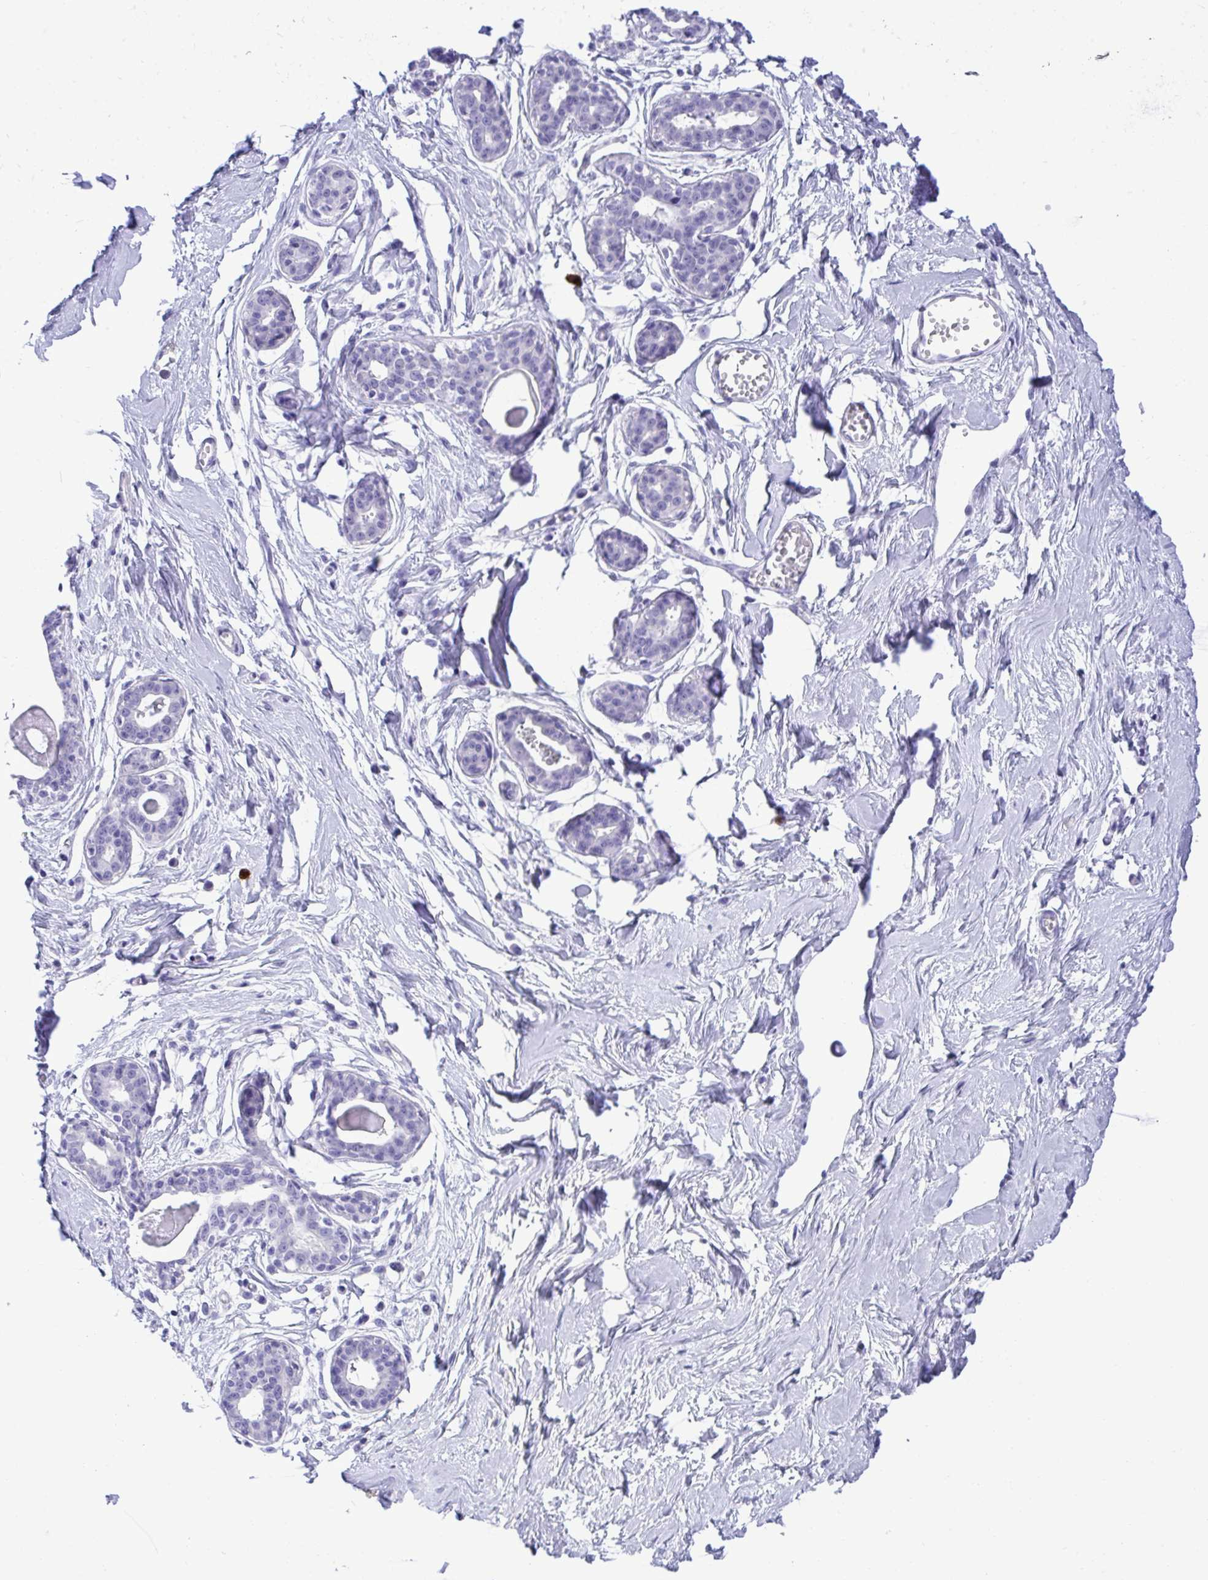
{"staining": {"intensity": "negative", "quantity": "none", "location": "none"}, "tissue": "breast", "cell_type": "Adipocytes", "image_type": "normal", "snomed": [{"axis": "morphology", "description": "Normal tissue, NOS"}, {"axis": "topography", "description": "Breast"}], "caption": "Adipocytes show no significant staining in benign breast.", "gene": "PGM2L1", "patient": {"sex": "female", "age": 45}}